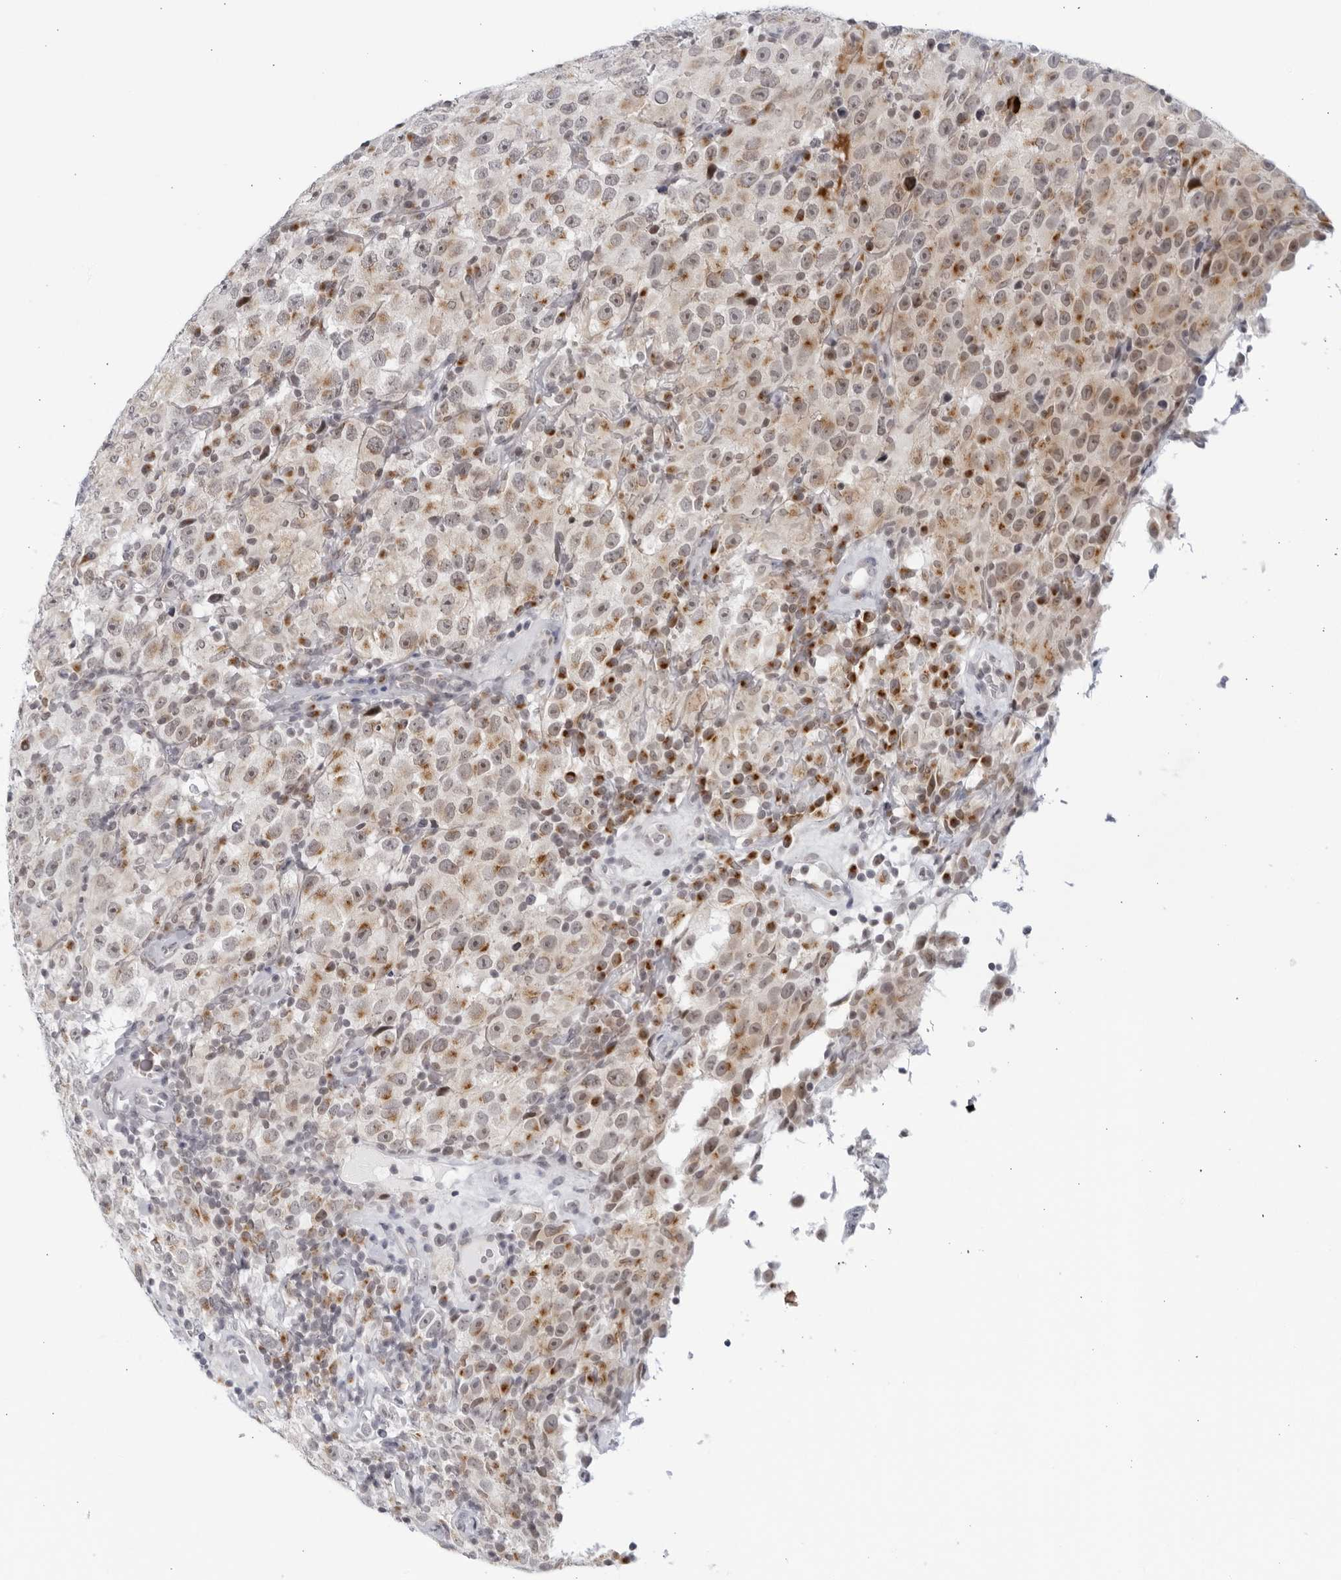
{"staining": {"intensity": "moderate", "quantity": "<25%", "location": "cytoplasmic/membranous"}, "tissue": "testis cancer", "cell_type": "Tumor cells", "image_type": "cancer", "snomed": [{"axis": "morphology", "description": "Seminoma, NOS"}, {"axis": "topography", "description": "Testis"}], "caption": "The histopathology image shows staining of testis cancer, revealing moderate cytoplasmic/membranous protein expression (brown color) within tumor cells.", "gene": "WDTC1", "patient": {"sex": "male", "age": 41}}